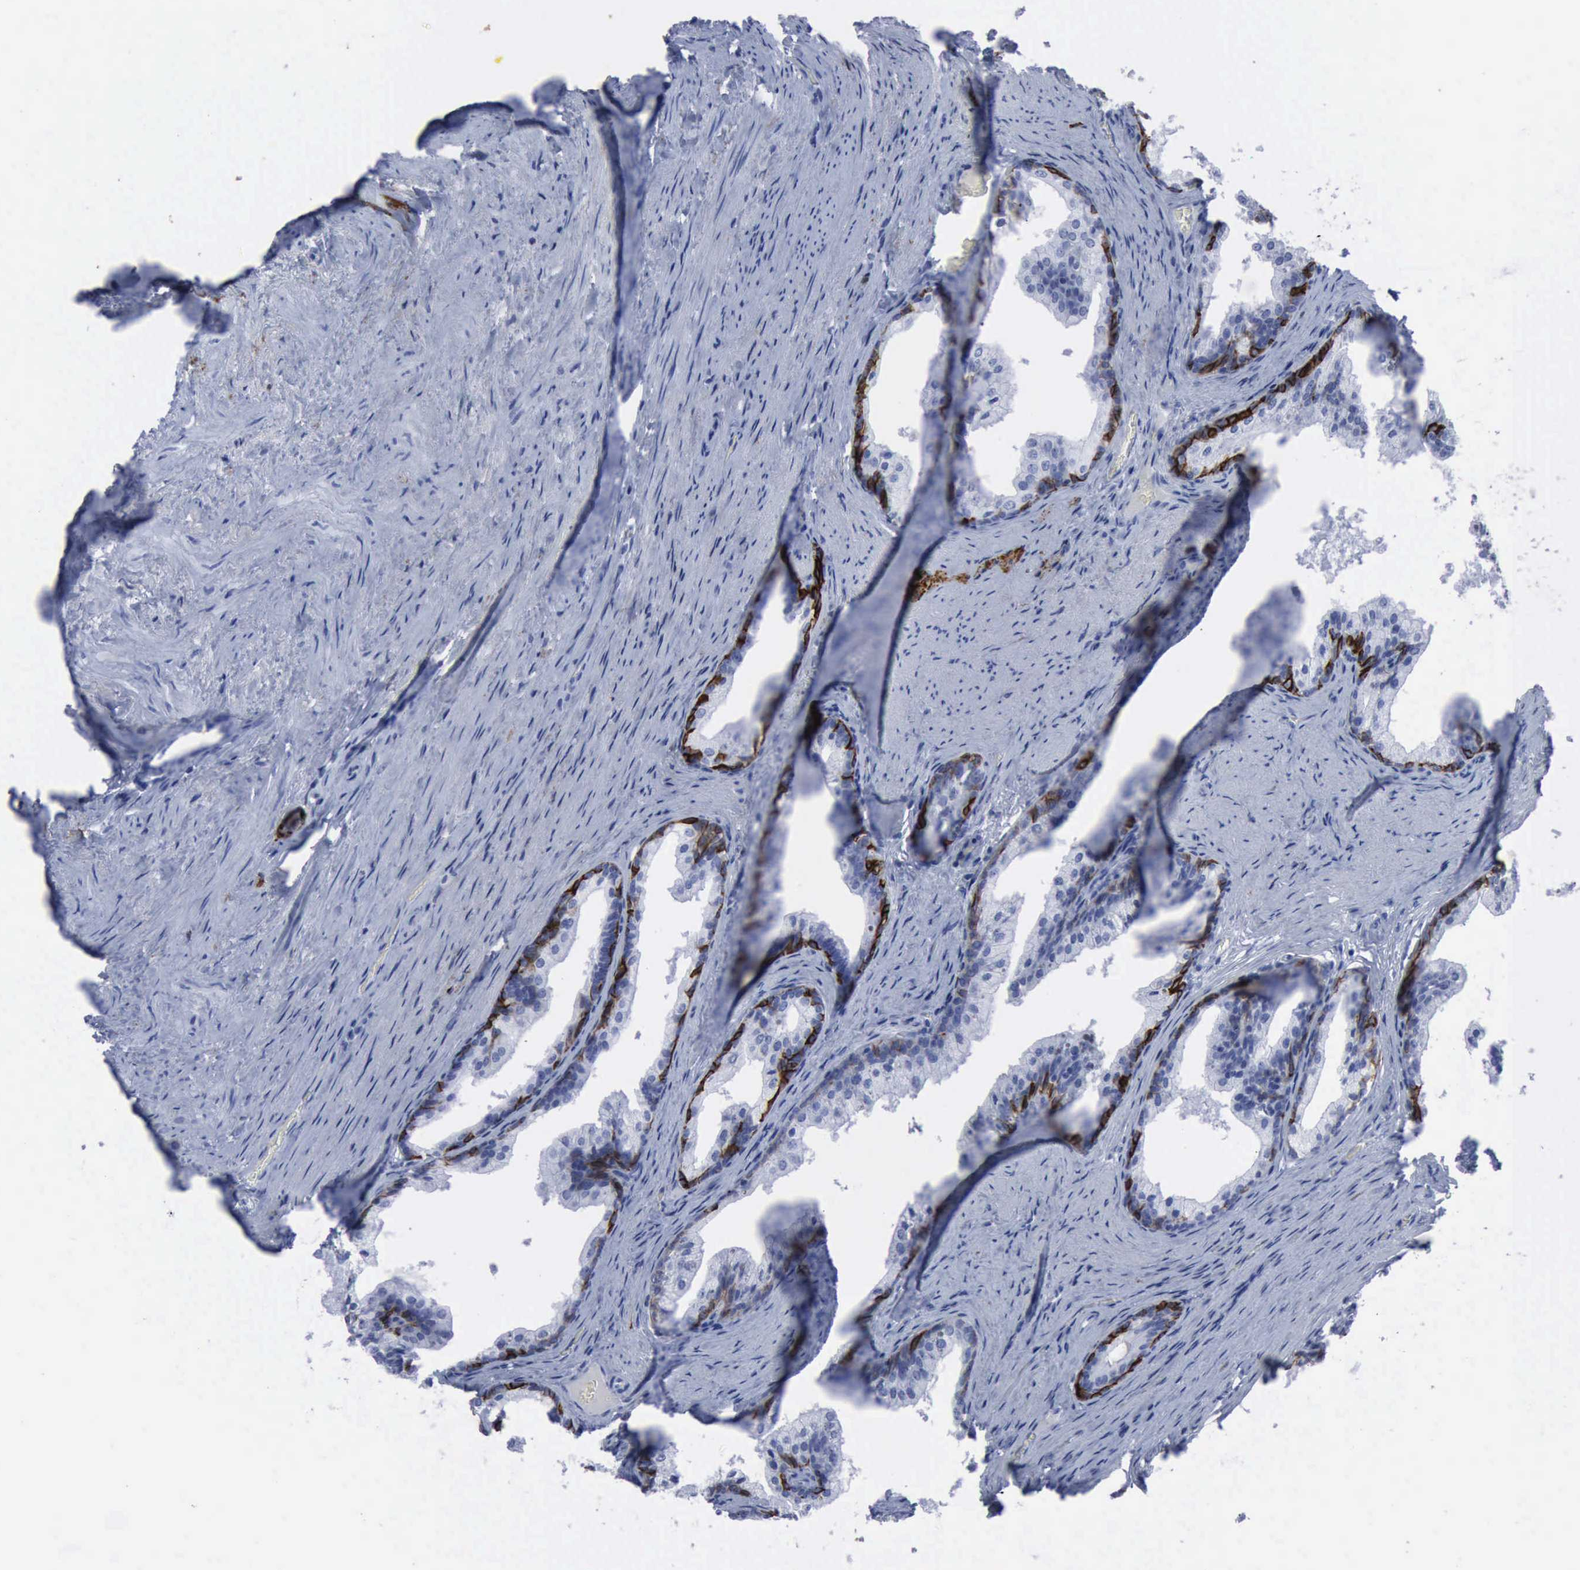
{"staining": {"intensity": "negative", "quantity": "none", "location": "none"}, "tissue": "prostate cancer", "cell_type": "Tumor cells", "image_type": "cancer", "snomed": [{"axis": "morphology", "description": "Adenocarcinoma, Medium grade"}, {"axis": "topography", "description": "Prostate"}], "caption": "Immunohistochemical staining of human adenocarcinoma (medium-grade) (prostate) shows no significant staining in tumor cells. (DAB IHC visualized using brightfield microscopy, high magnification).", "gene": "NGFR", "patient": {"sex": "male", "age": 60}}